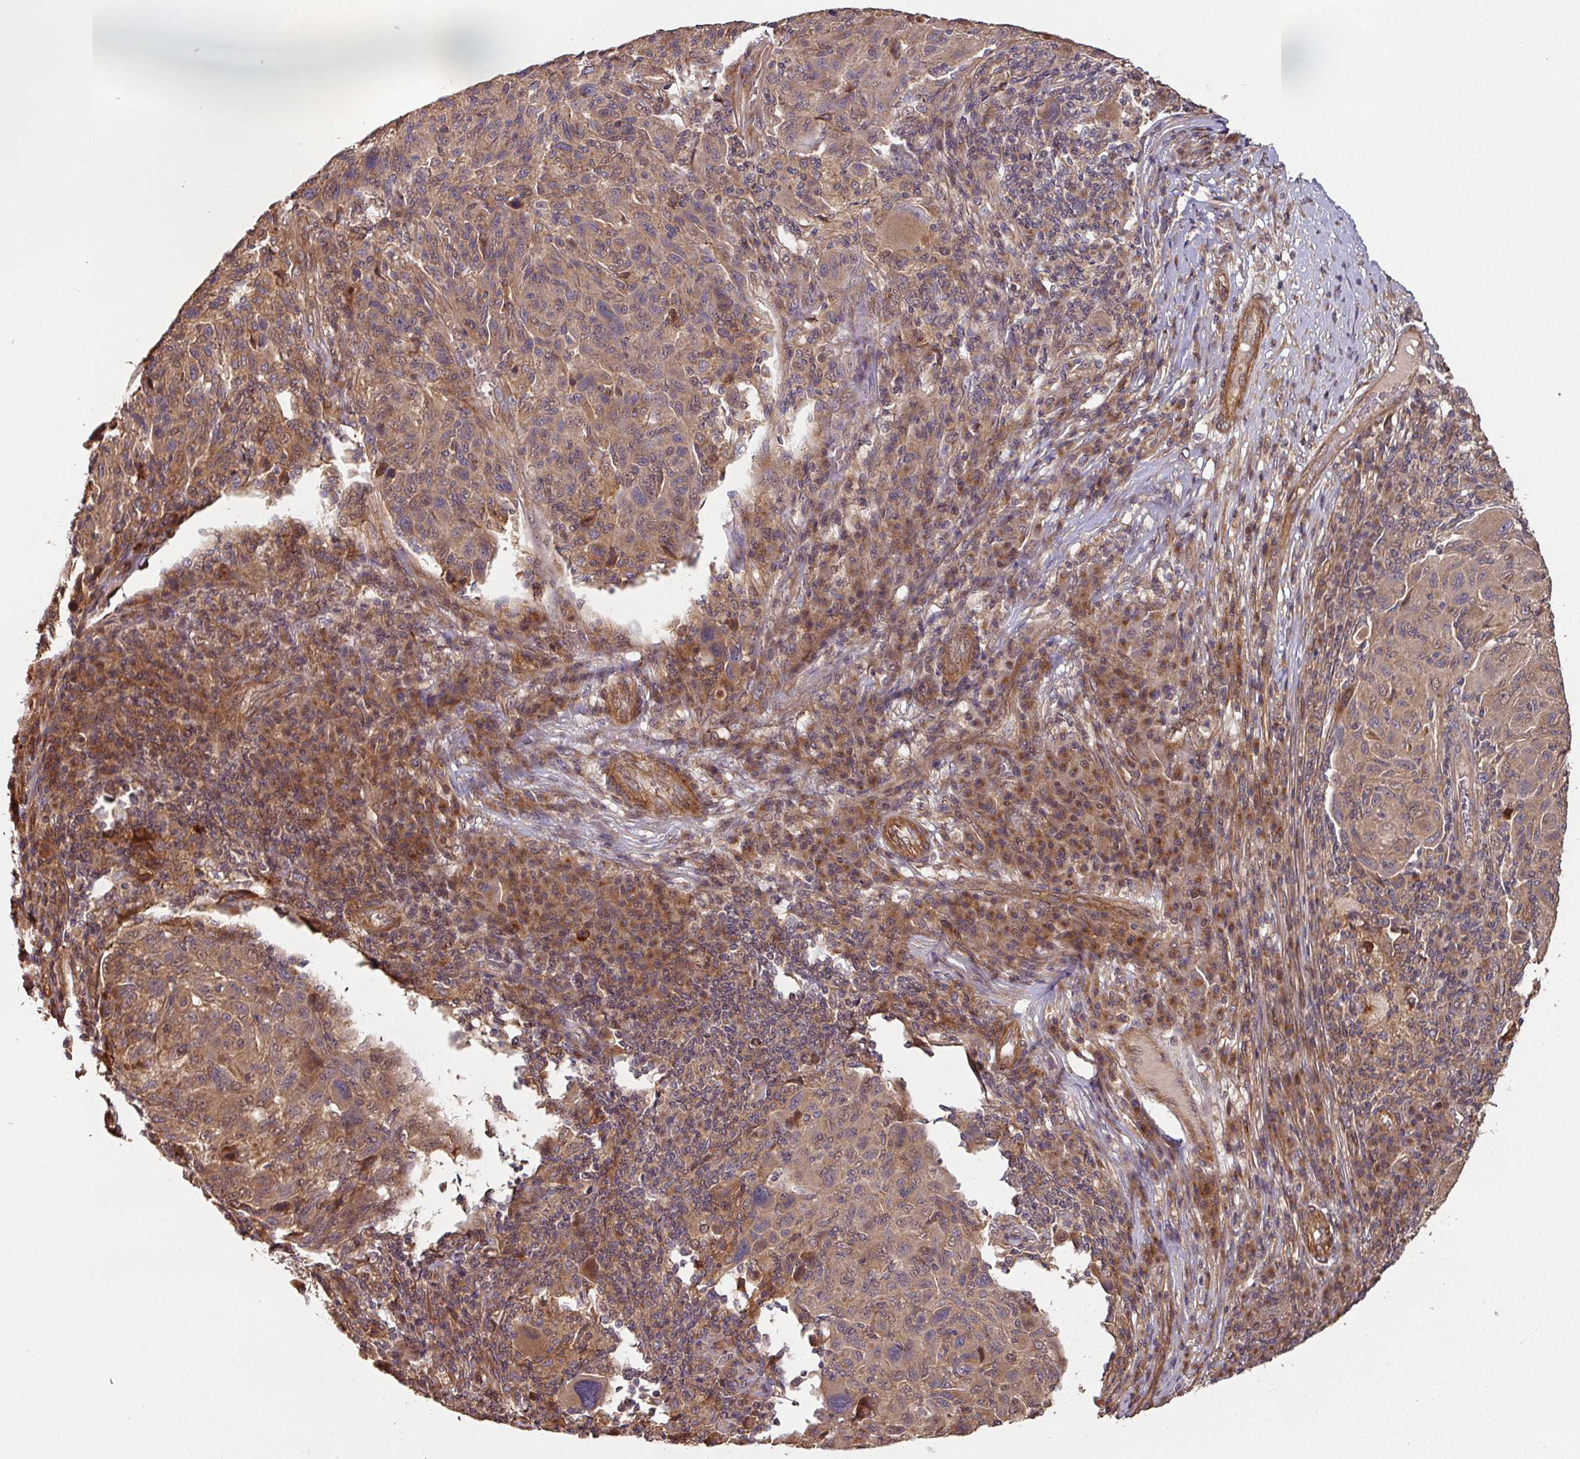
{"staining": {"intensity": "moderate", "quantity": ">75%", "location": "cytoplasmic/membranous"}, "tissue": "melanoma", "cell_type": "Tumor cells", "image_type": "cancer", "snomed": [{"axis": "morphology", "description": "Malignant melanoma, NOS"}, {"axis": "topography", "description": "Skin"}], "caption": "Melanoma was stained to show a protein in brown. There is medium levels of moderate cytoplasmic/membranous positivity in about >75% of tumor cells.", "gene": "SIK1", "patient": {"sex": "male", "age": 53}}